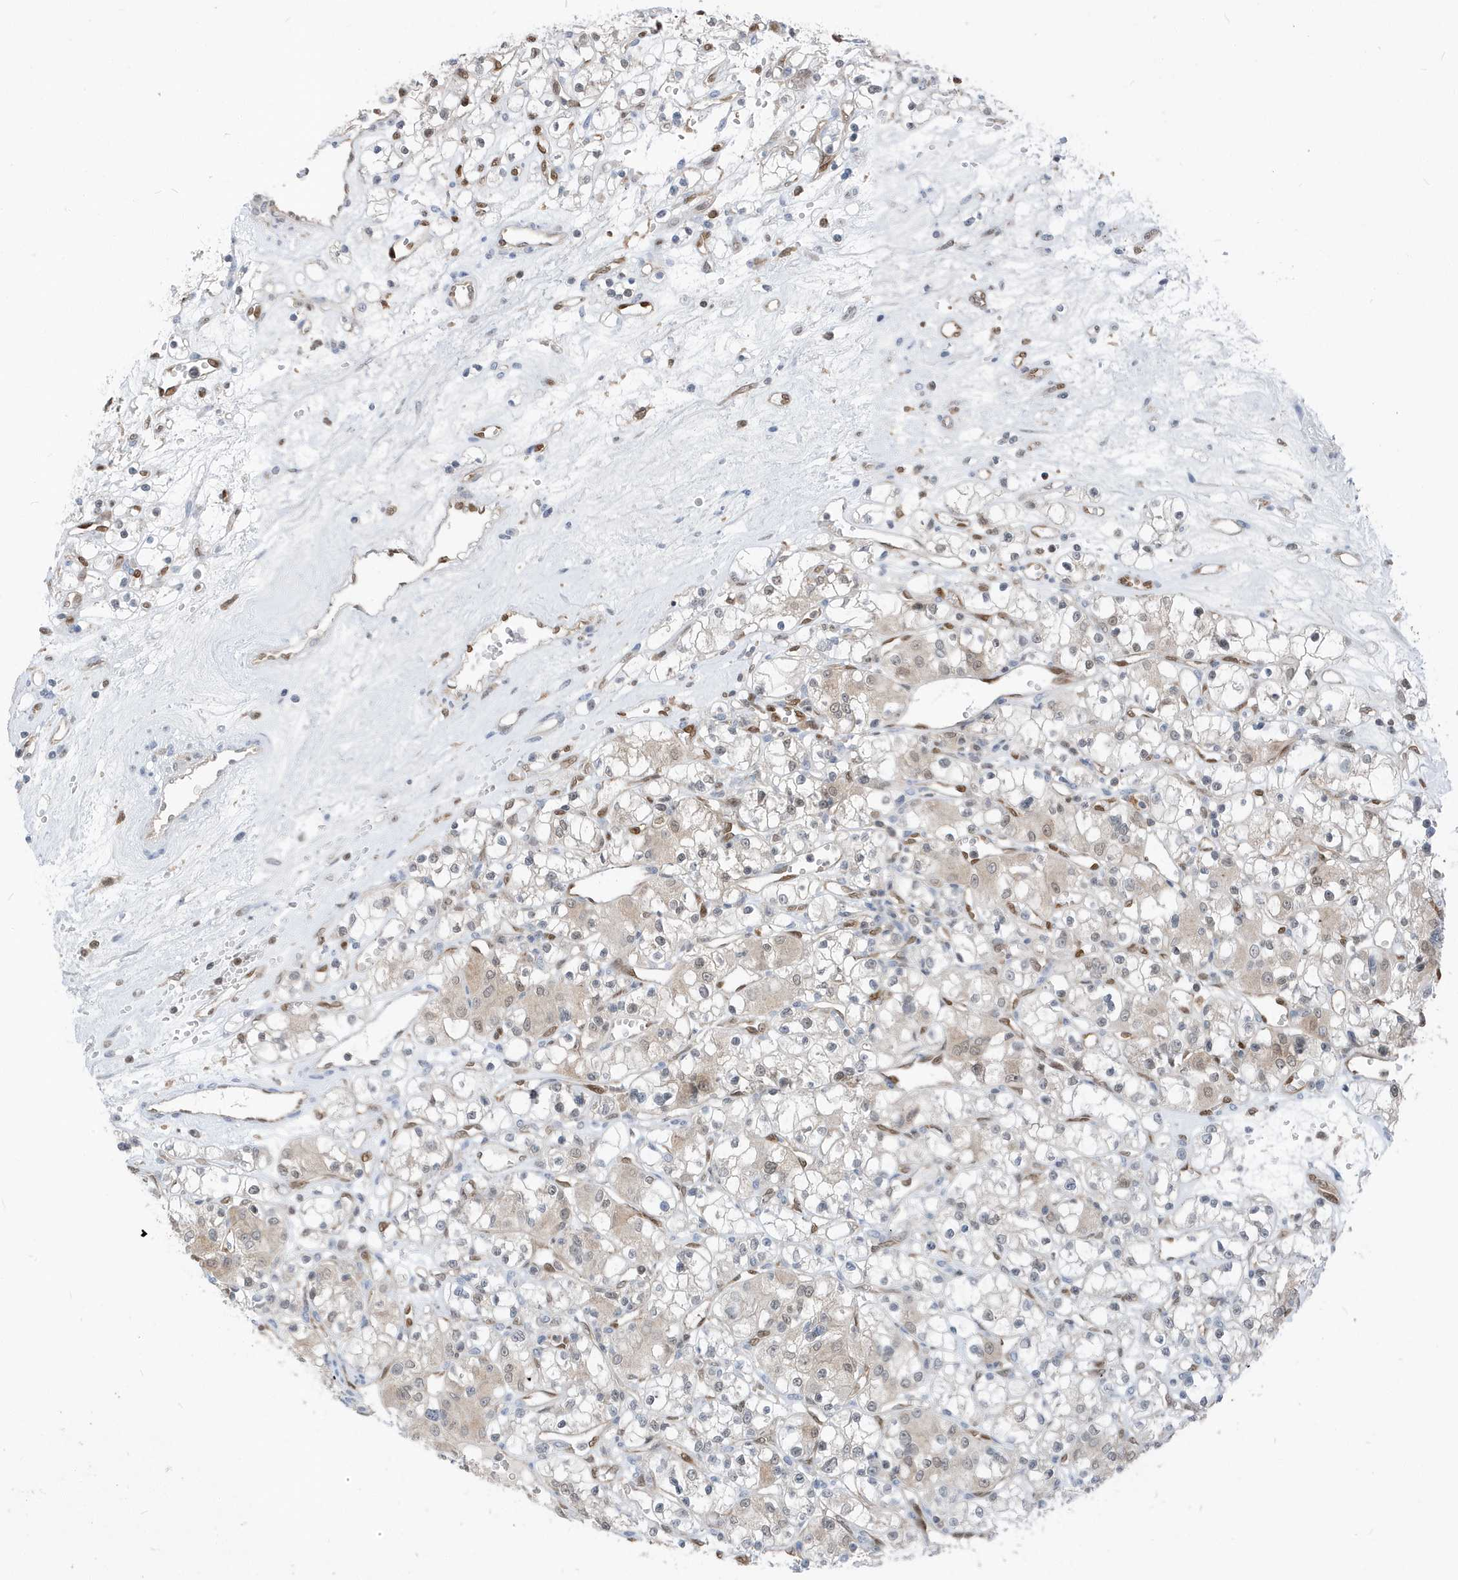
{"staining": {"intensity": "weak", "quantity": "25%-75%", "location": "cytoplasmic/membranous,nuclear"}, "tissue": "renal cancer", "cell_type": "Tumor cells", "image_type": "cancer", "snomed": [{"axis": "morphology", "description": "Adenocarcinoma, NOS"}, {"axis": "topography", "description": "Kidney"}], "caption": "Protein analysis of renal adenocarcinoma tissue displays weak cytoplasmic/membranous and nuclear expression in about 25%-75% of tumor cells.", "gene": "NCOA7", "patient": {"sex": "female", "age": 59}}